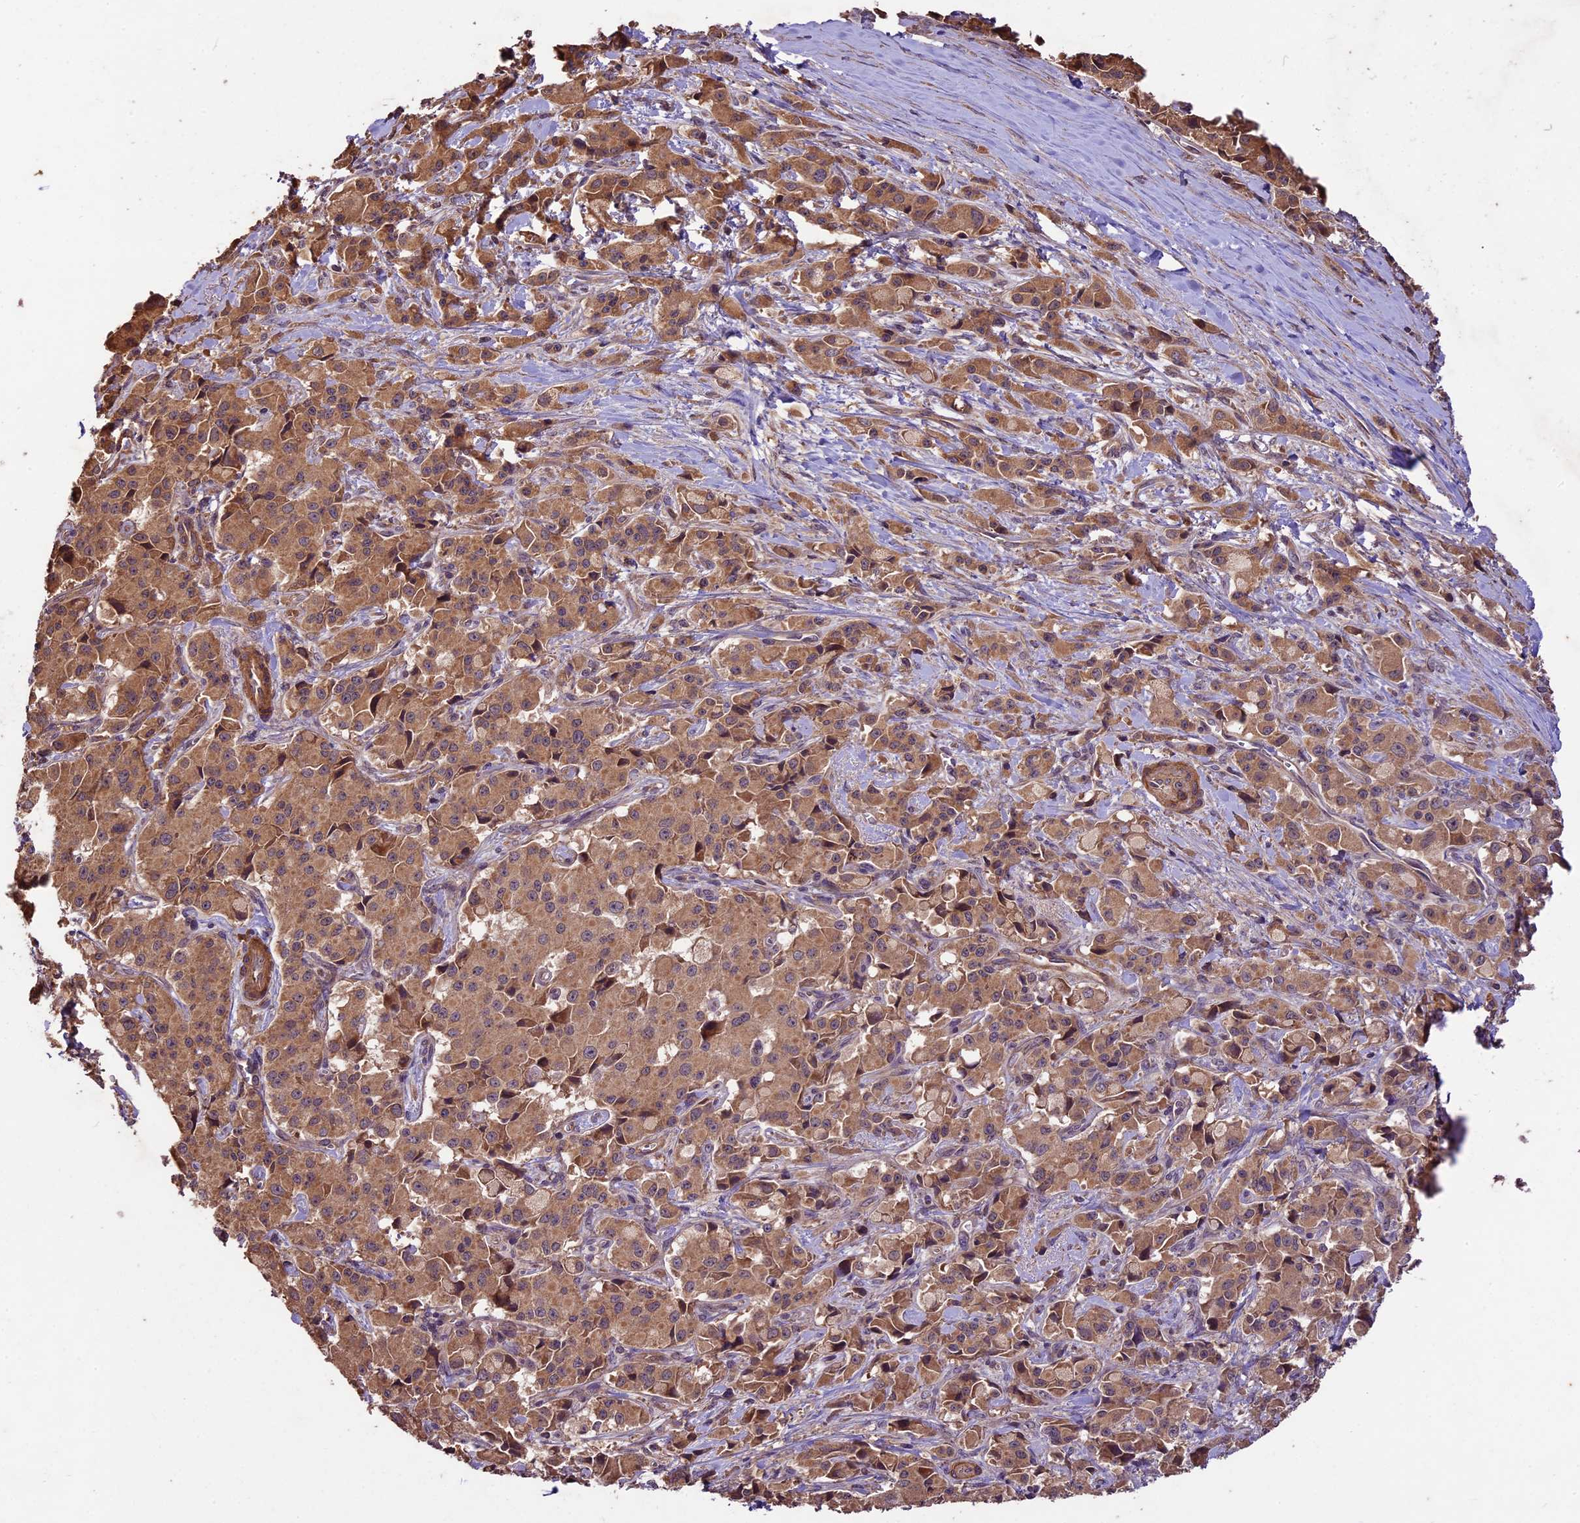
{"staining": {"intensity": "moderate", "quantity": ">75%", "location": "cytoplasmic/membranous"}, "tissue": "pancreatic cancer", "cell_type": "Tumor cells", "image_type": "cancer", "snomed": [{"axis": "morphology", "description": "Adenocarcinoma, NOS"}, {"axis": "topography", "description": "Pancreas"}], "caption": "A histopathology image showing moderate cytoplasmic/membranous positivity in about >75% of tumor cells in adenocarcinoma (pancreatic), as visualized by brown immunohistochemical staining.", "gene": "CRLF1", "patient": {"sex": "male", "age": 65}}